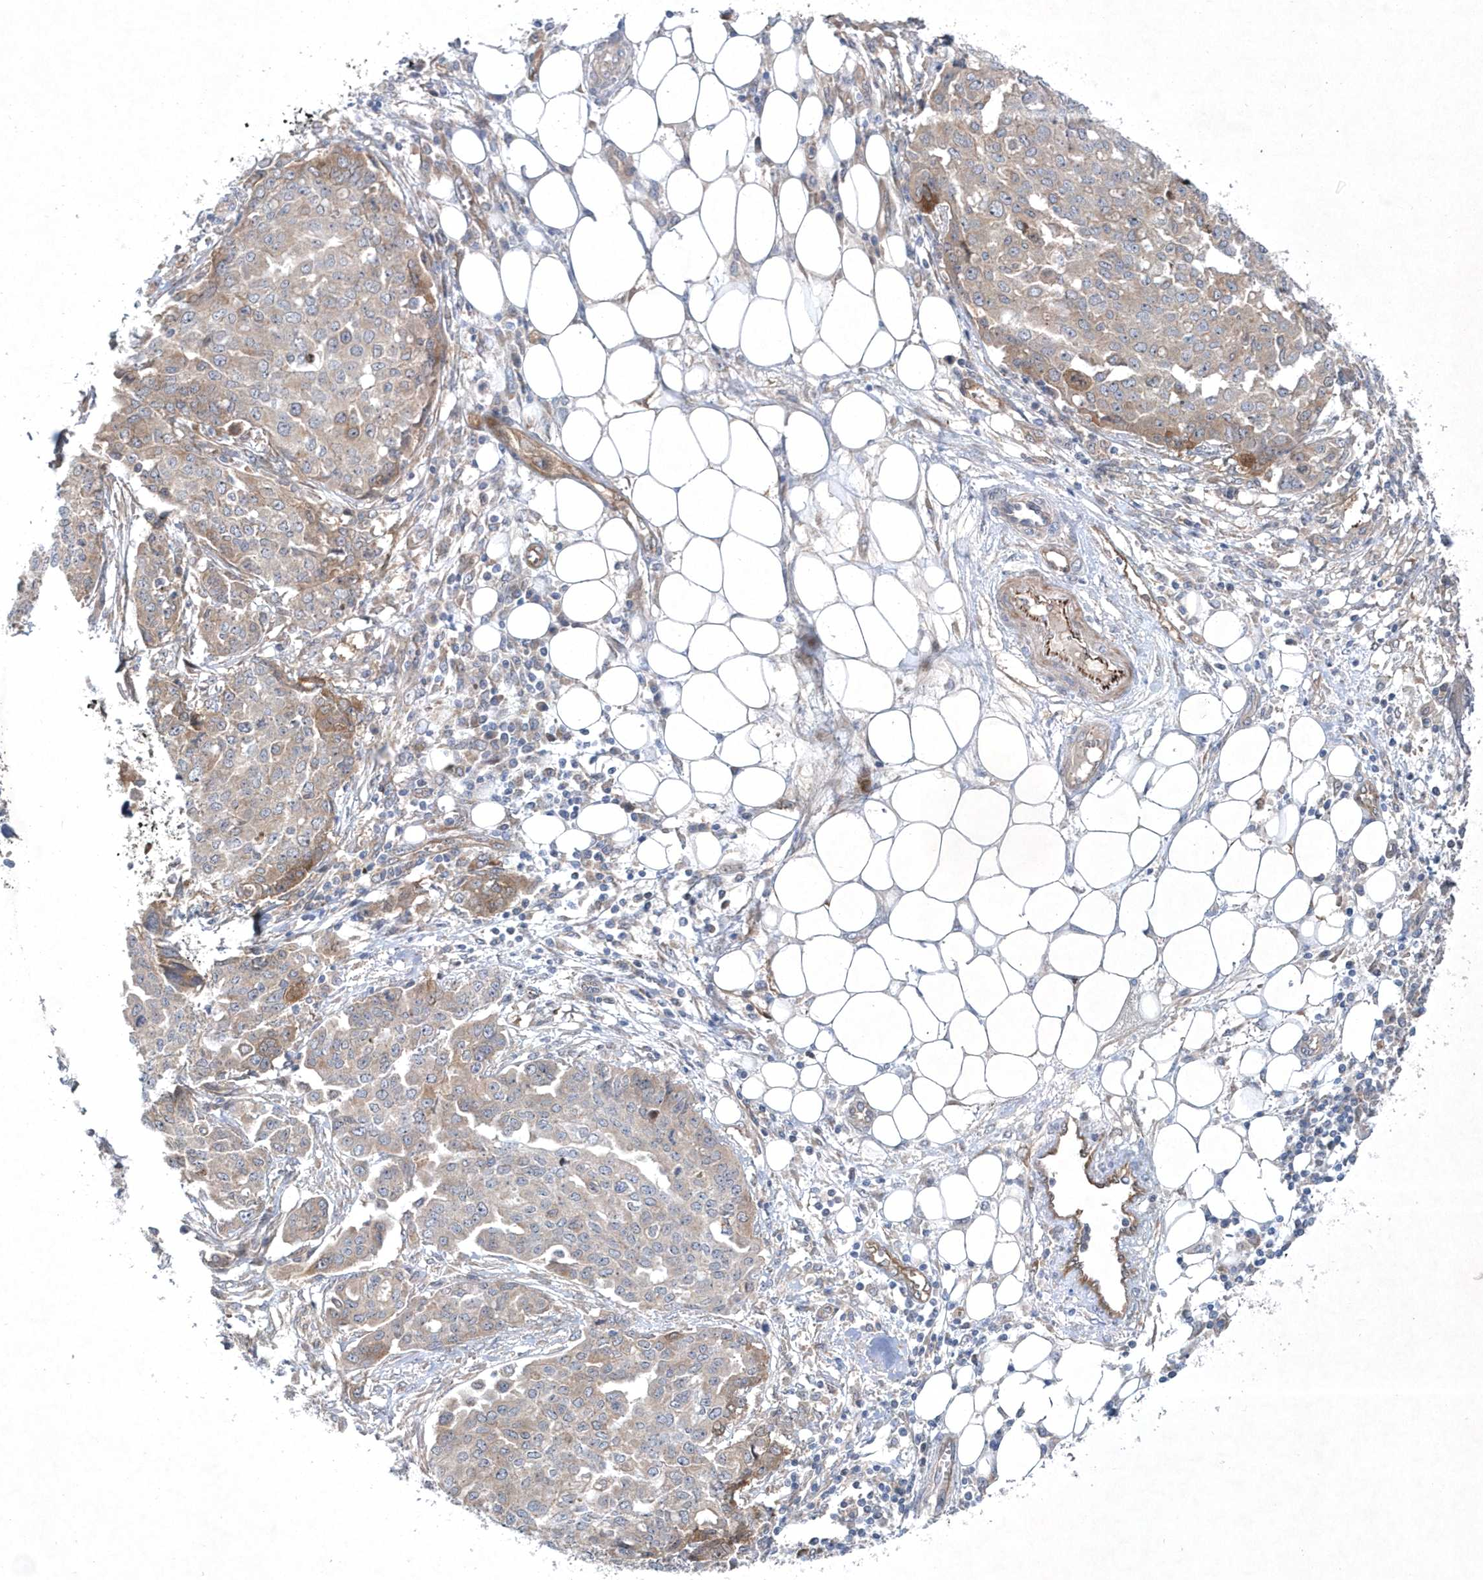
{"staining": {"intensity": "weak", "quantity": "25%-75%", "location": "cytoplasmic/membranous"}, "tissue": "ovarian cancer", "cell_type": "Tumor cells", "image_type": "cancer", "snomed": [{"axis": "morphology", "description": "Cystadenocarcinoma, serous, NOS"}, {"axis": "topography", "description": "Soft tissue"}, {"axis": "topography", "description": "Ovary"}], "caption": "Human ovarian cancer (serous cystadenocarcinoma) stained for a protein (brown) exhibits weak cytoplasmic/membranous positive positivity in approximately 25%-75% of tumor cells.", "gene": "DSPP", "patient": {"sex": "female", "age": 57}}